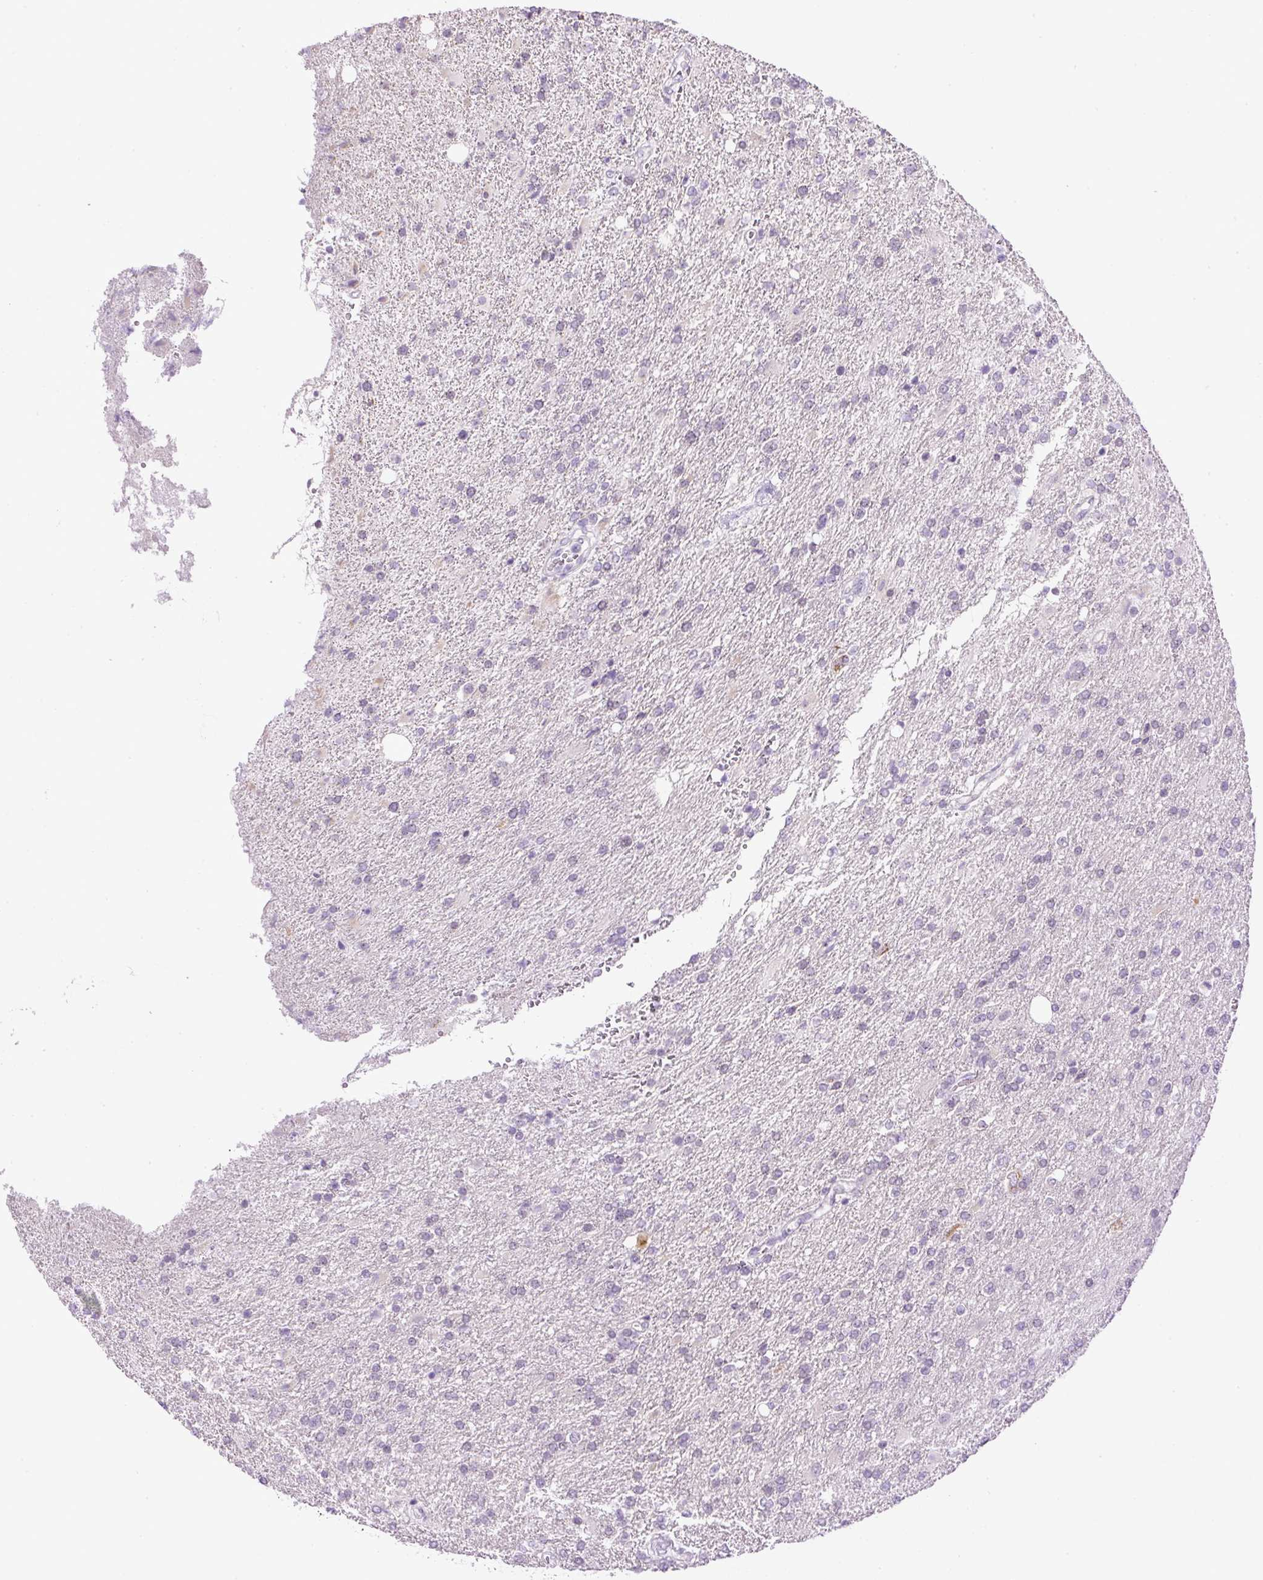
{"staining": {"intensity": "negative", "quantity": "none", "location": "none"}, "tissue": "glioma", "cell_type": "Tumor cells", "image_type": "cancer", "snomed": [{"axis": "morphology", "description": "Glioma, malignant, High grade"}, {"axis": "topography", "description": "Brain"}], "caption": "Immunohistochemistry of human malignant high-grade glioma displays no positivity in tumor cells.", "gene": "RHBDD2", "patient": {"sex": "male", "age": 56}}